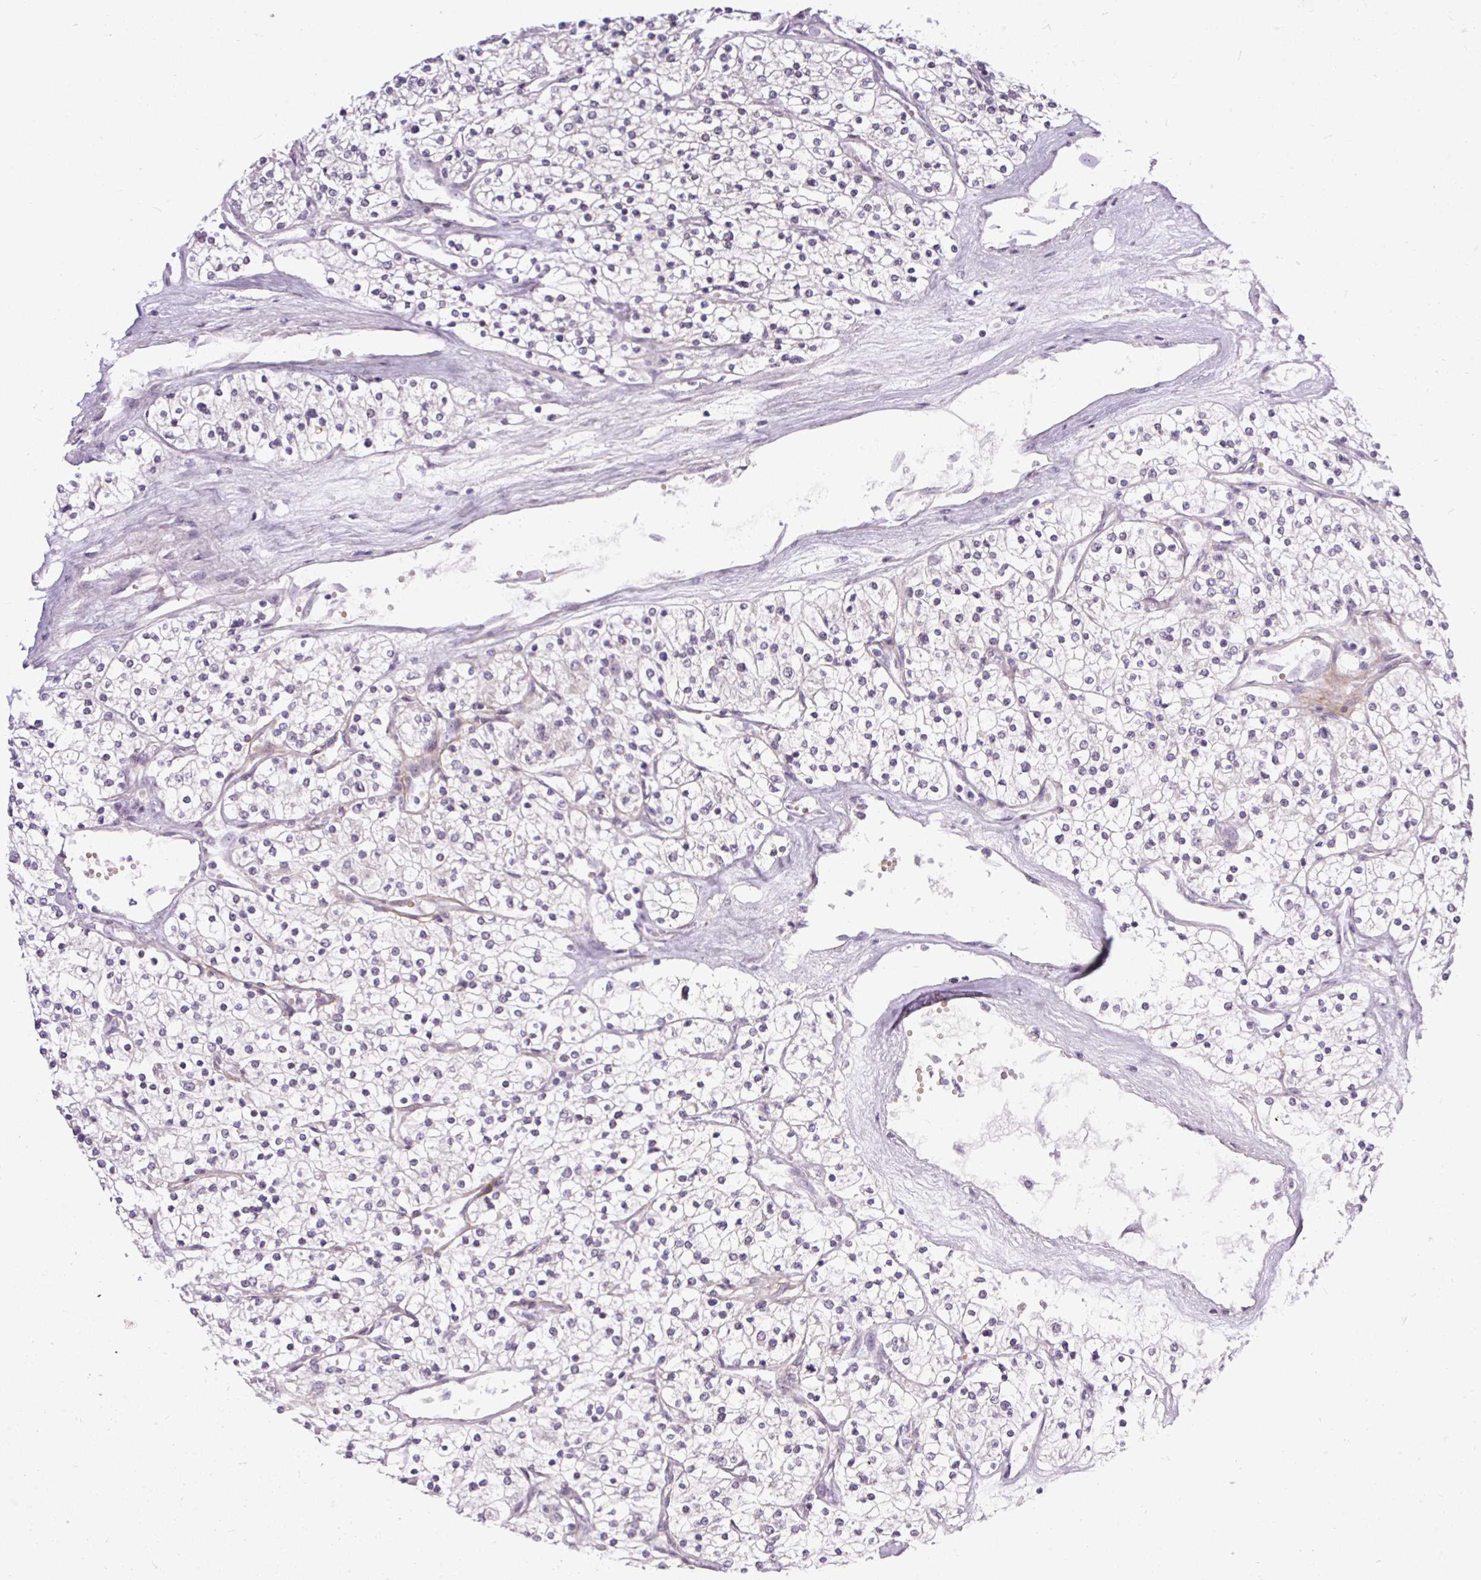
{"staining": {"intensity": "negative", "quantity": "none", "location": "none"}, "tissue": "renal cancer", "cell_type": "Tumor cells", "image_type": "cancer", "snomed": [{"axis": "morphology", "description": "Adenocarcinoma, NOS"}, {"axis": "topography", "description": "Kidney"}], "caption": "The micrograph reveals no staining of tumor cells in renal cancer (adenocarcinoma). (DAB (3,3'-diaminobenzidine) immunohistochemistry (IHC), high magnification).", "gene": "FAM117B", "patient": {"sex": "male", "age": 80}}